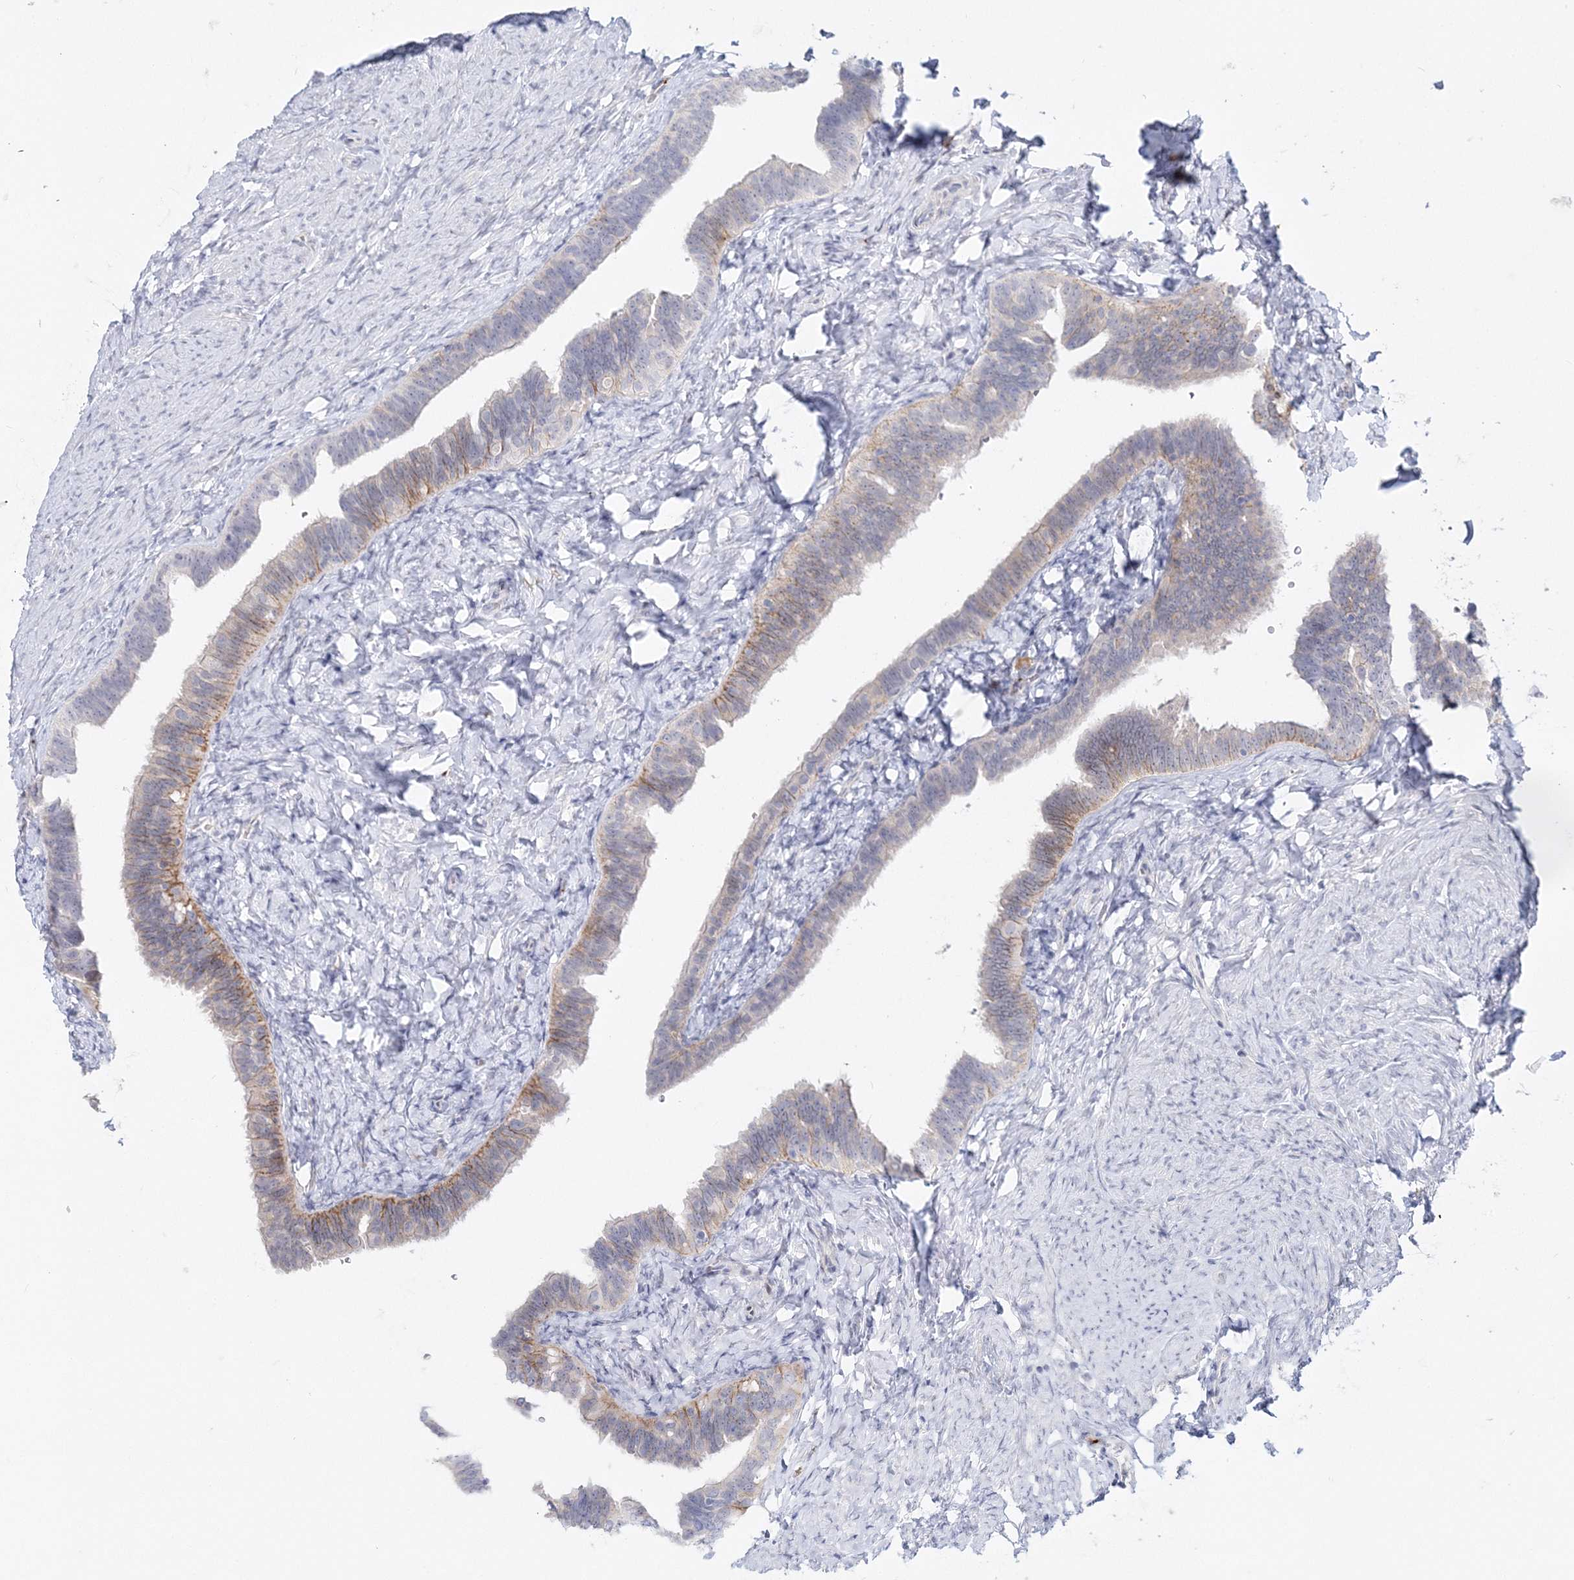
{"staining": {"intensity": "moderate", "quantity": "<25%", "location": "cytoplasmic/membranous"}, "tissue": "fallopian tube", "cell_type": "Glandular cells", "image_type": "normal", "snomed": [{"axis": "morphology", "description": "Normal tissue, NOS"}, {"axis": "topography", "description": "Fallopian tube"}], "caption": "This histopathology image exhibits immunohistochemistry staining of unremarkable human fallopian tube, with low moderate cytoplasmic/membranous staining in approximately <25% of glandular cells.", "gene": "MYOZ2", "patient": {"sex": "female", "age": 39}}